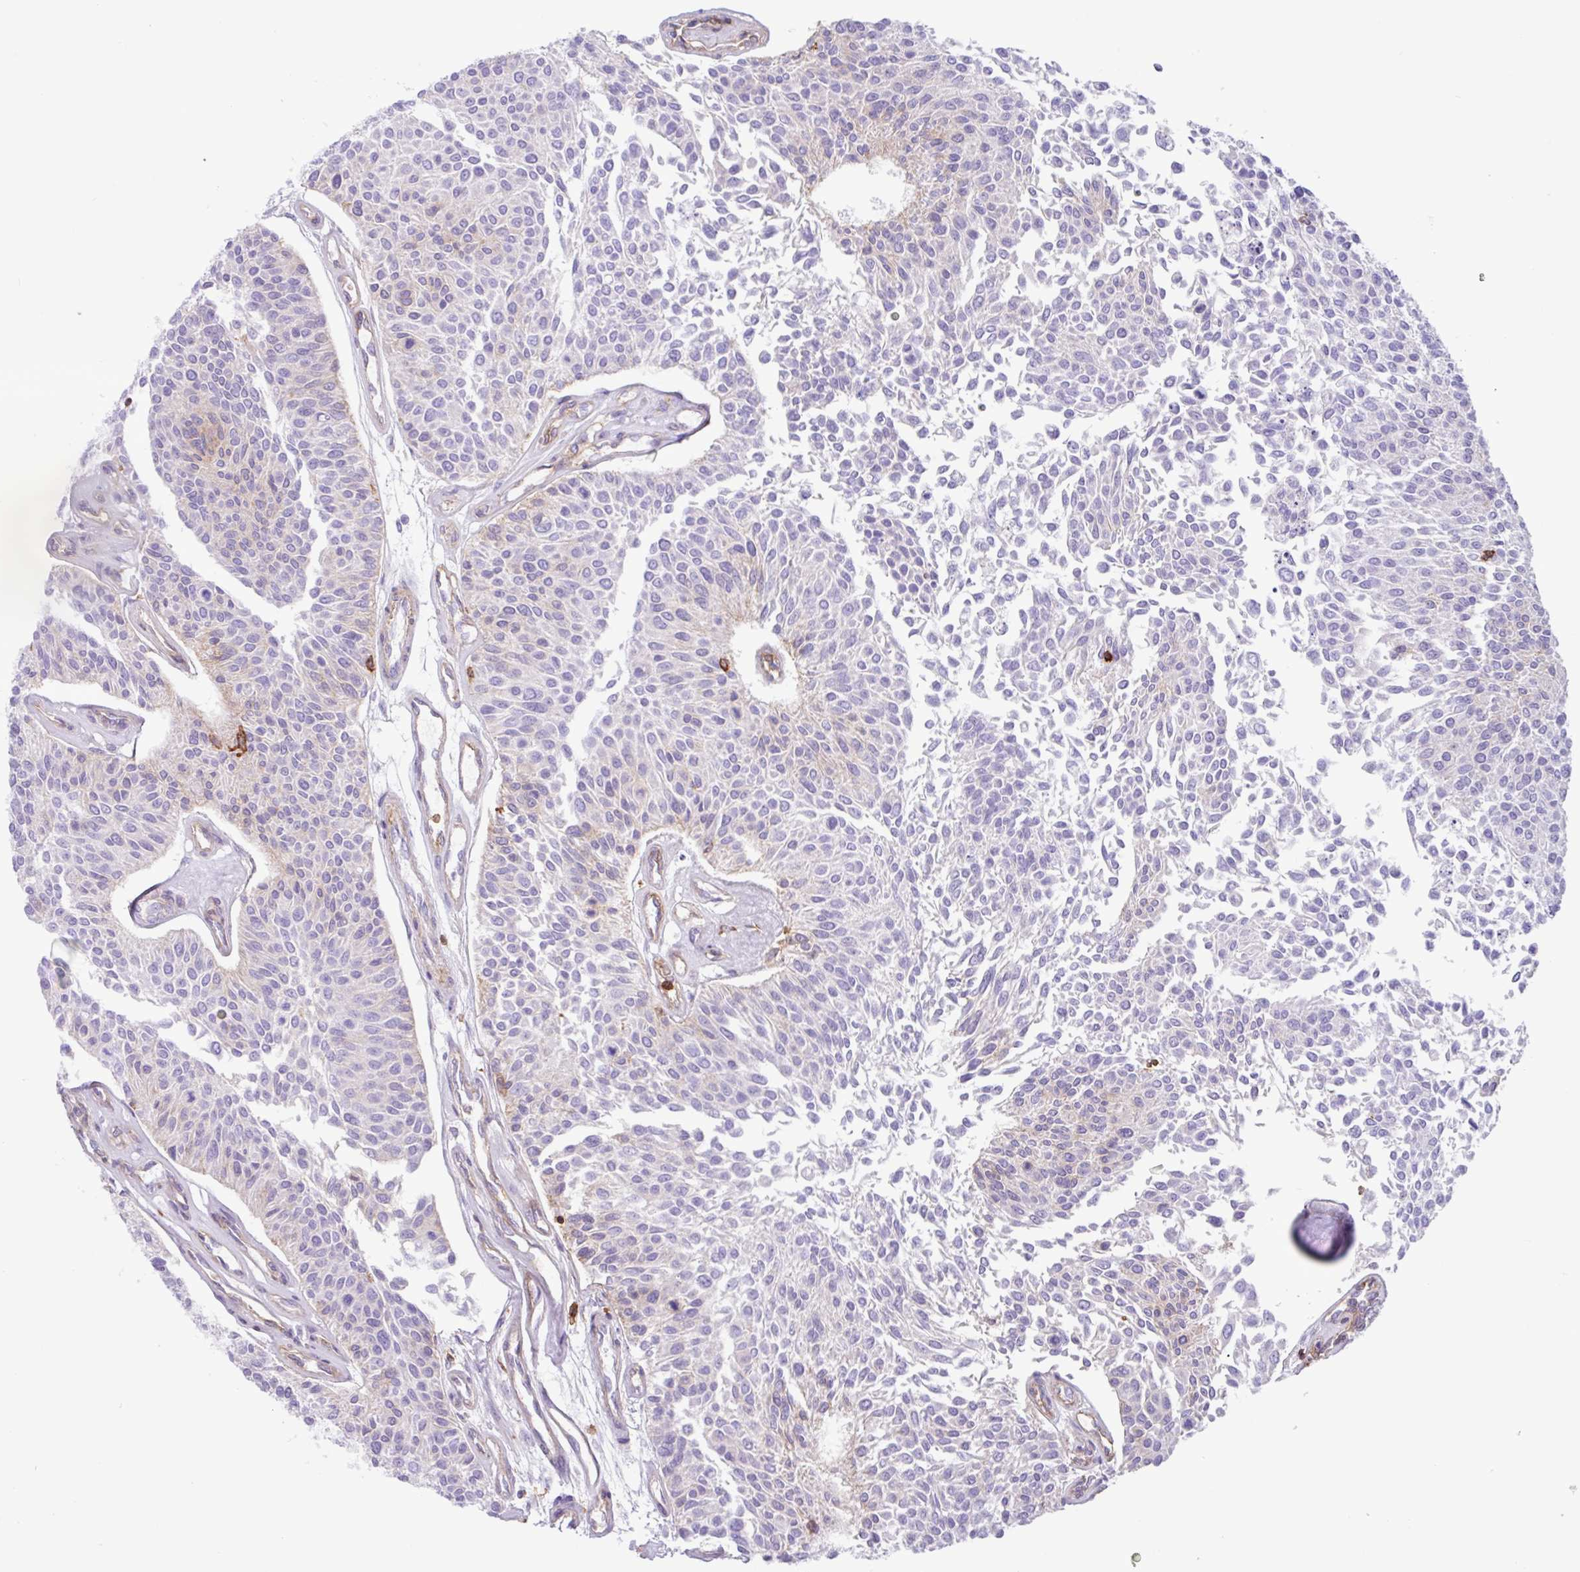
{"staining": {"intensity": "negative", "quantity": "none", "location": "none"}, "tissue": "urothelial cancer", "cell_type": "Tumor cells", "image_type": "cancer", "snomed": [{"axis": "morphology", "description": "Urothelial carcinoma, NOS"}, {"axis": "topography", "description": "Urinary bladder"}], "caption": "Immunohistochemistry histopathology image of transitional cell carcinoma stained for a protein (brown), which shows no staining in tumor cells.", "gene": "PPP1R18", "patient": {"sex": "male", "age": 55}}